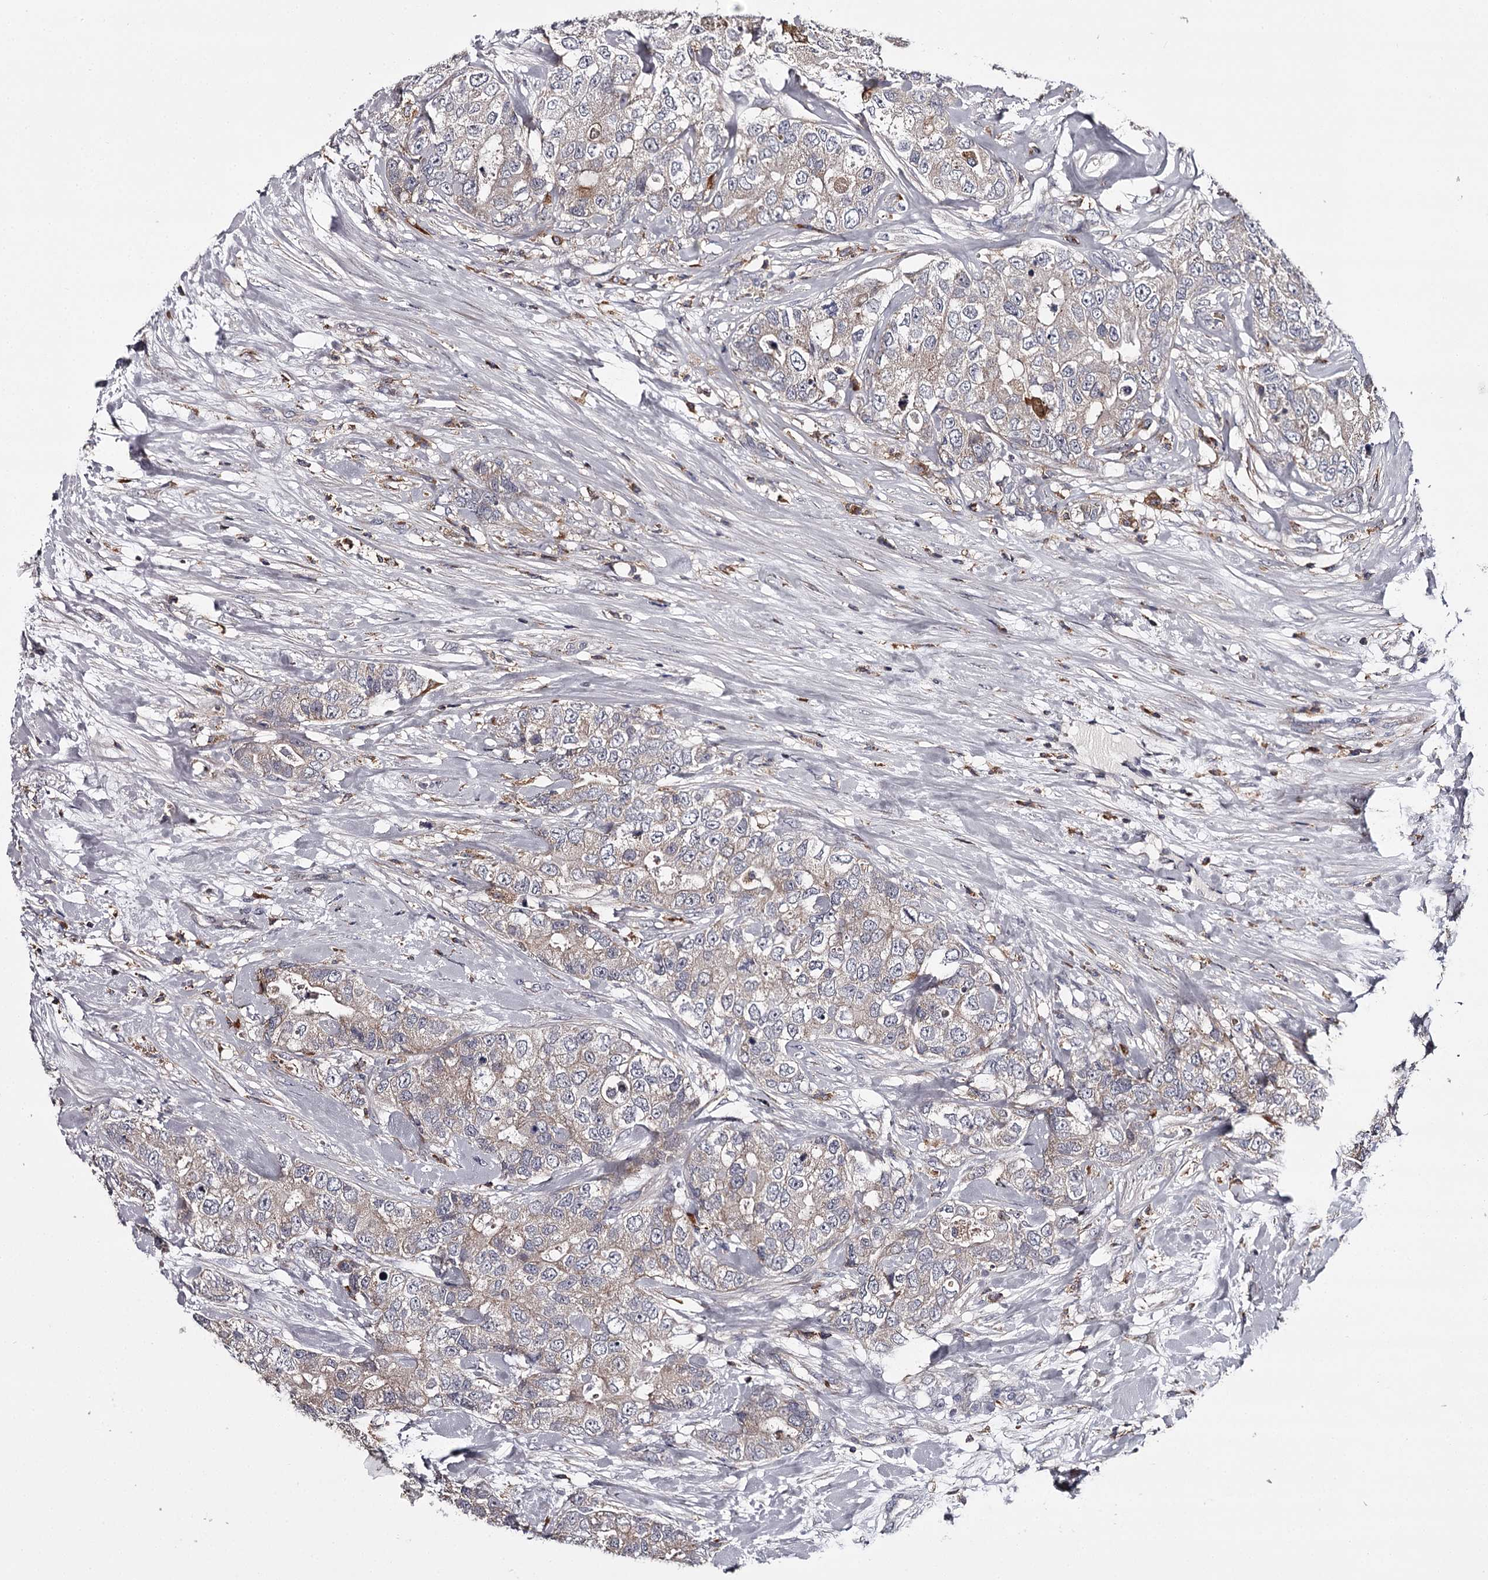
{"staining": {"intensity": "weak", "quantity": "25%-75%", "location": "cytoplasmic/membranous"}, "tissue": "breast cancer", "cell_type": "Tumor cells", "image_type": "cancer", "snomed": [{"axis": "morphology", "description": "Duct carcinoma"}, {"axis": "topography", "description": "Breast"}], "caption": "High-magnification brightfield microscopy of breast infiltrating ductal carcinoma stained with DAB (brown) and counterstained with hematoxylin (blue). tumor cells exhibit weak cytoplasmic/membranous staining is present in about25%-75% of cells. (DAB (3,3'-diaminobenzidine) IHC, brown staining for protein, blue staining for nuclei).", "gene": "RASSF6", "patient": {"sex": "female", "age": 62}}